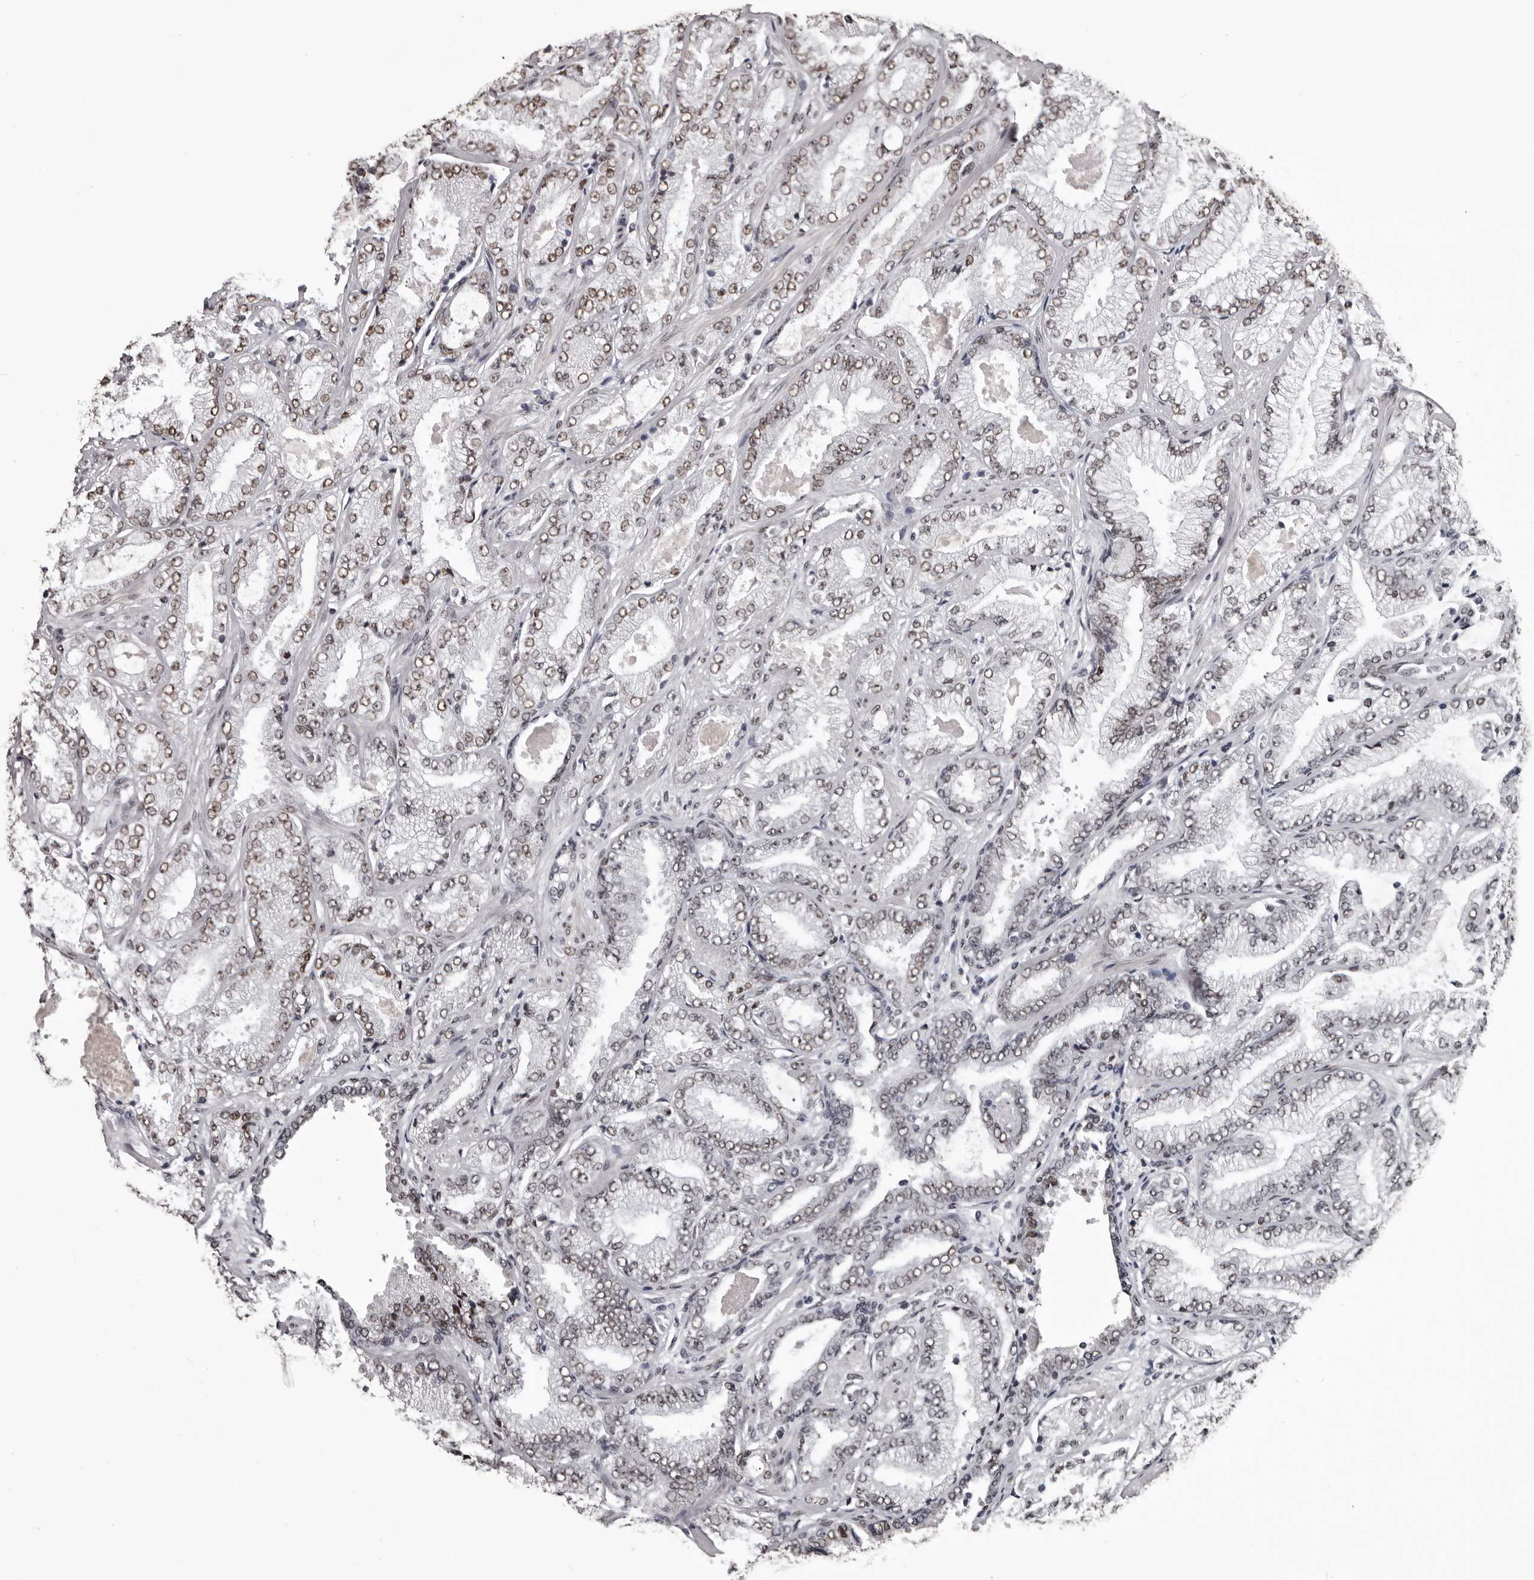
{"staining": {"intensity": "moderate", "quantity": "25%-75%", "location": "nuclear"}, "tissue": "prostate cancer", "cell_type": "Tumor cells", "image_type": "cancer", "snomed": [{"axis": "morphology", "description": "Adenocarcinoma, High grade"}, {"axis": "topography", "description": "Prostate"}], "caption": "Immunohistochemical staining of human prostate high-grade adenocarcinoma exhibits medium levels of moderate nuclear staining in about 25%-75% of tumor cells. The protein of interest is shown in brown color, while the nuclei are stained blue.", "gene": "NUMA1", "patient": {"sex": "male", "age": 71}}